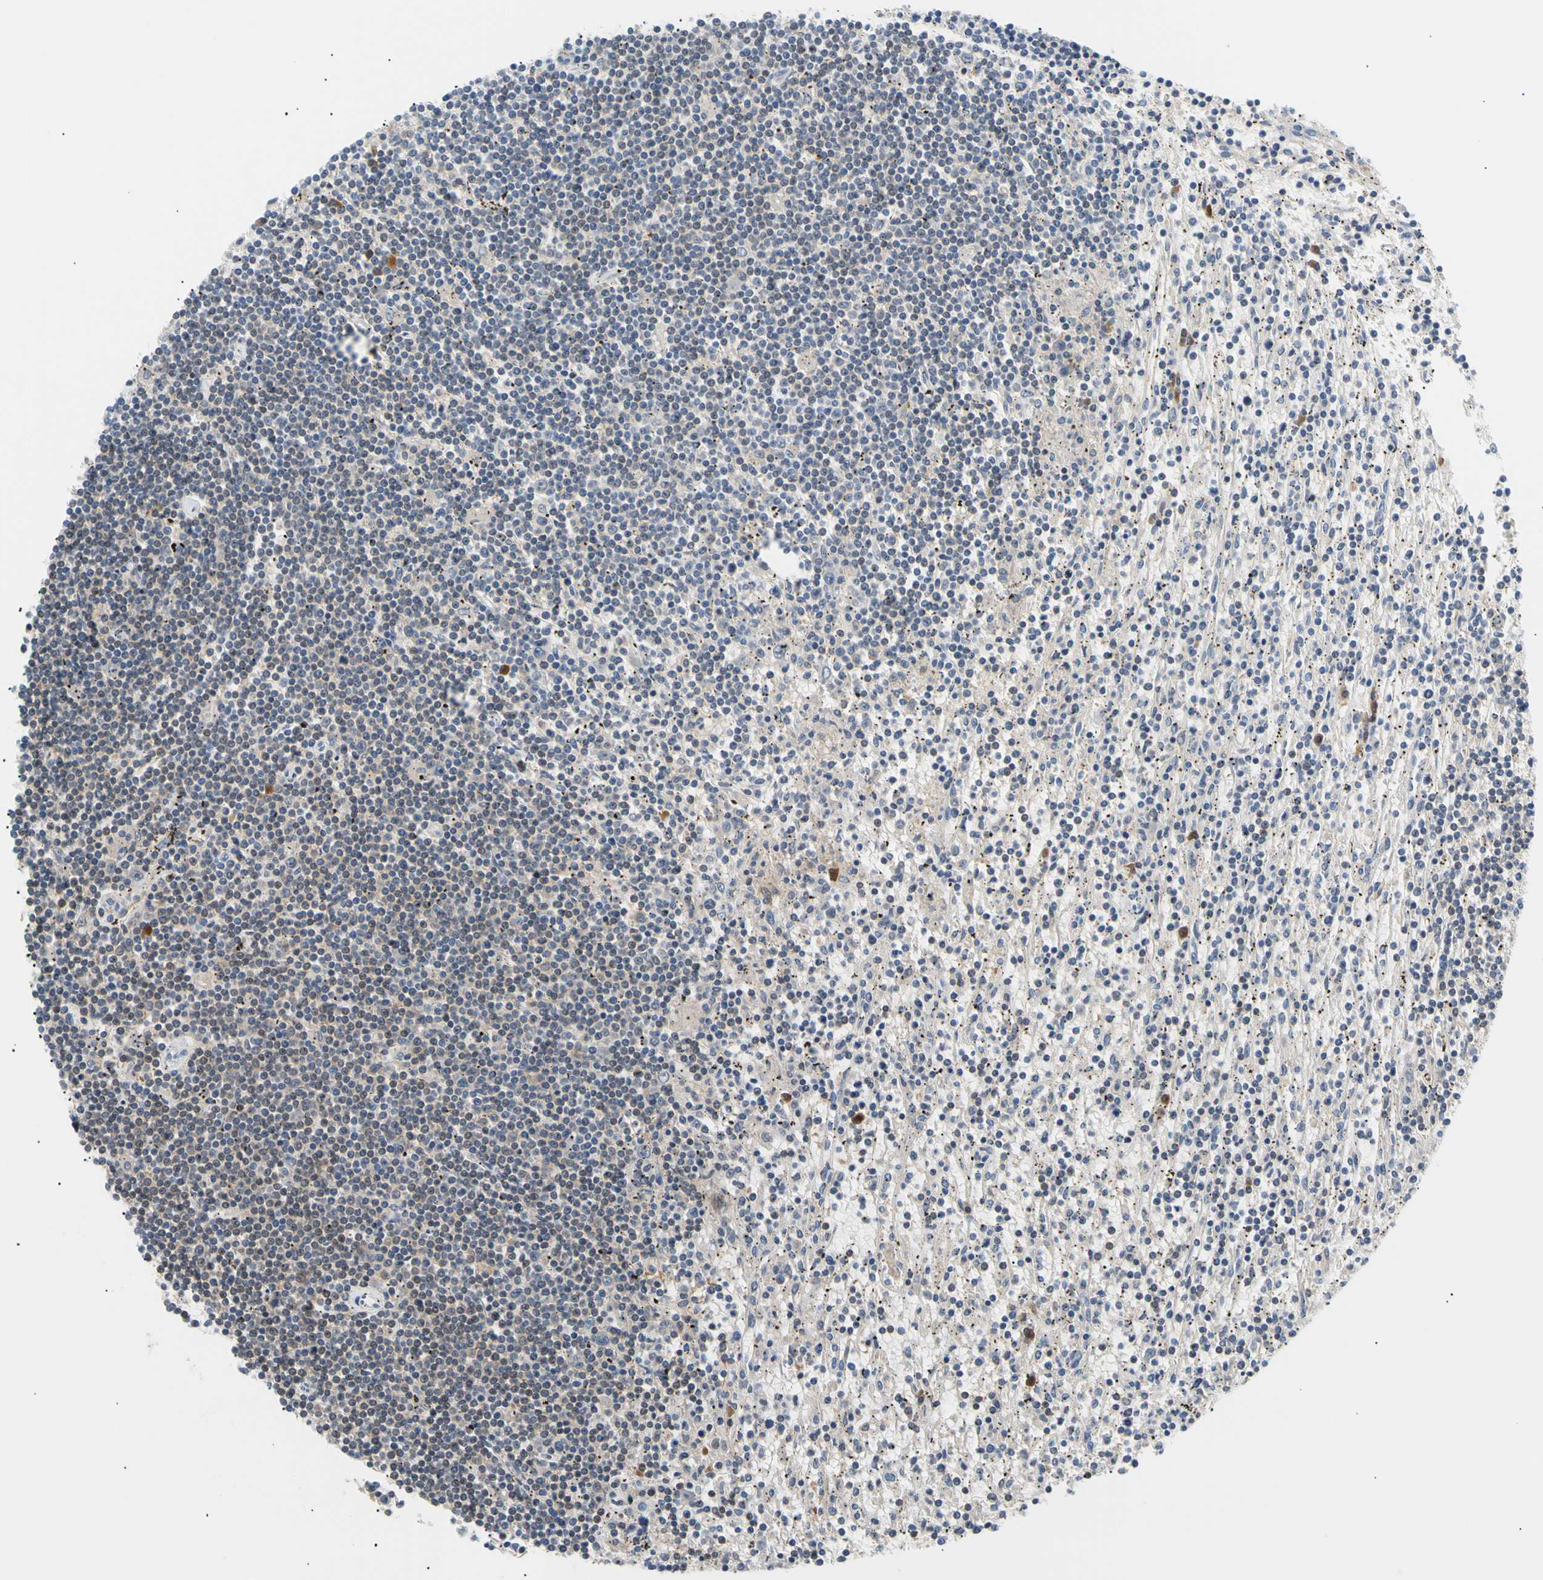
{"staining": {"intensity": "weak", "quantity": "25%-75%", "location": "cytoplasmic/membranous"}, "tissue": "lymphoma", "cell_type": "Tumor cells", "image_type": "cancer", "snomed": [{"axis": "morphology", "description": "Malignant lymphoma, non-Hodgkin's type, Low grade"}, {"axis": "topography", "description": "Spleen"}], "caption": "Human lymphoma stained with a brown dye shows weak cytoplasmic/membranous positive expression in about 25%-75% of tumor cells.", "gene": "SEC23B", "patient": {"sex": "male", "age": 76}}